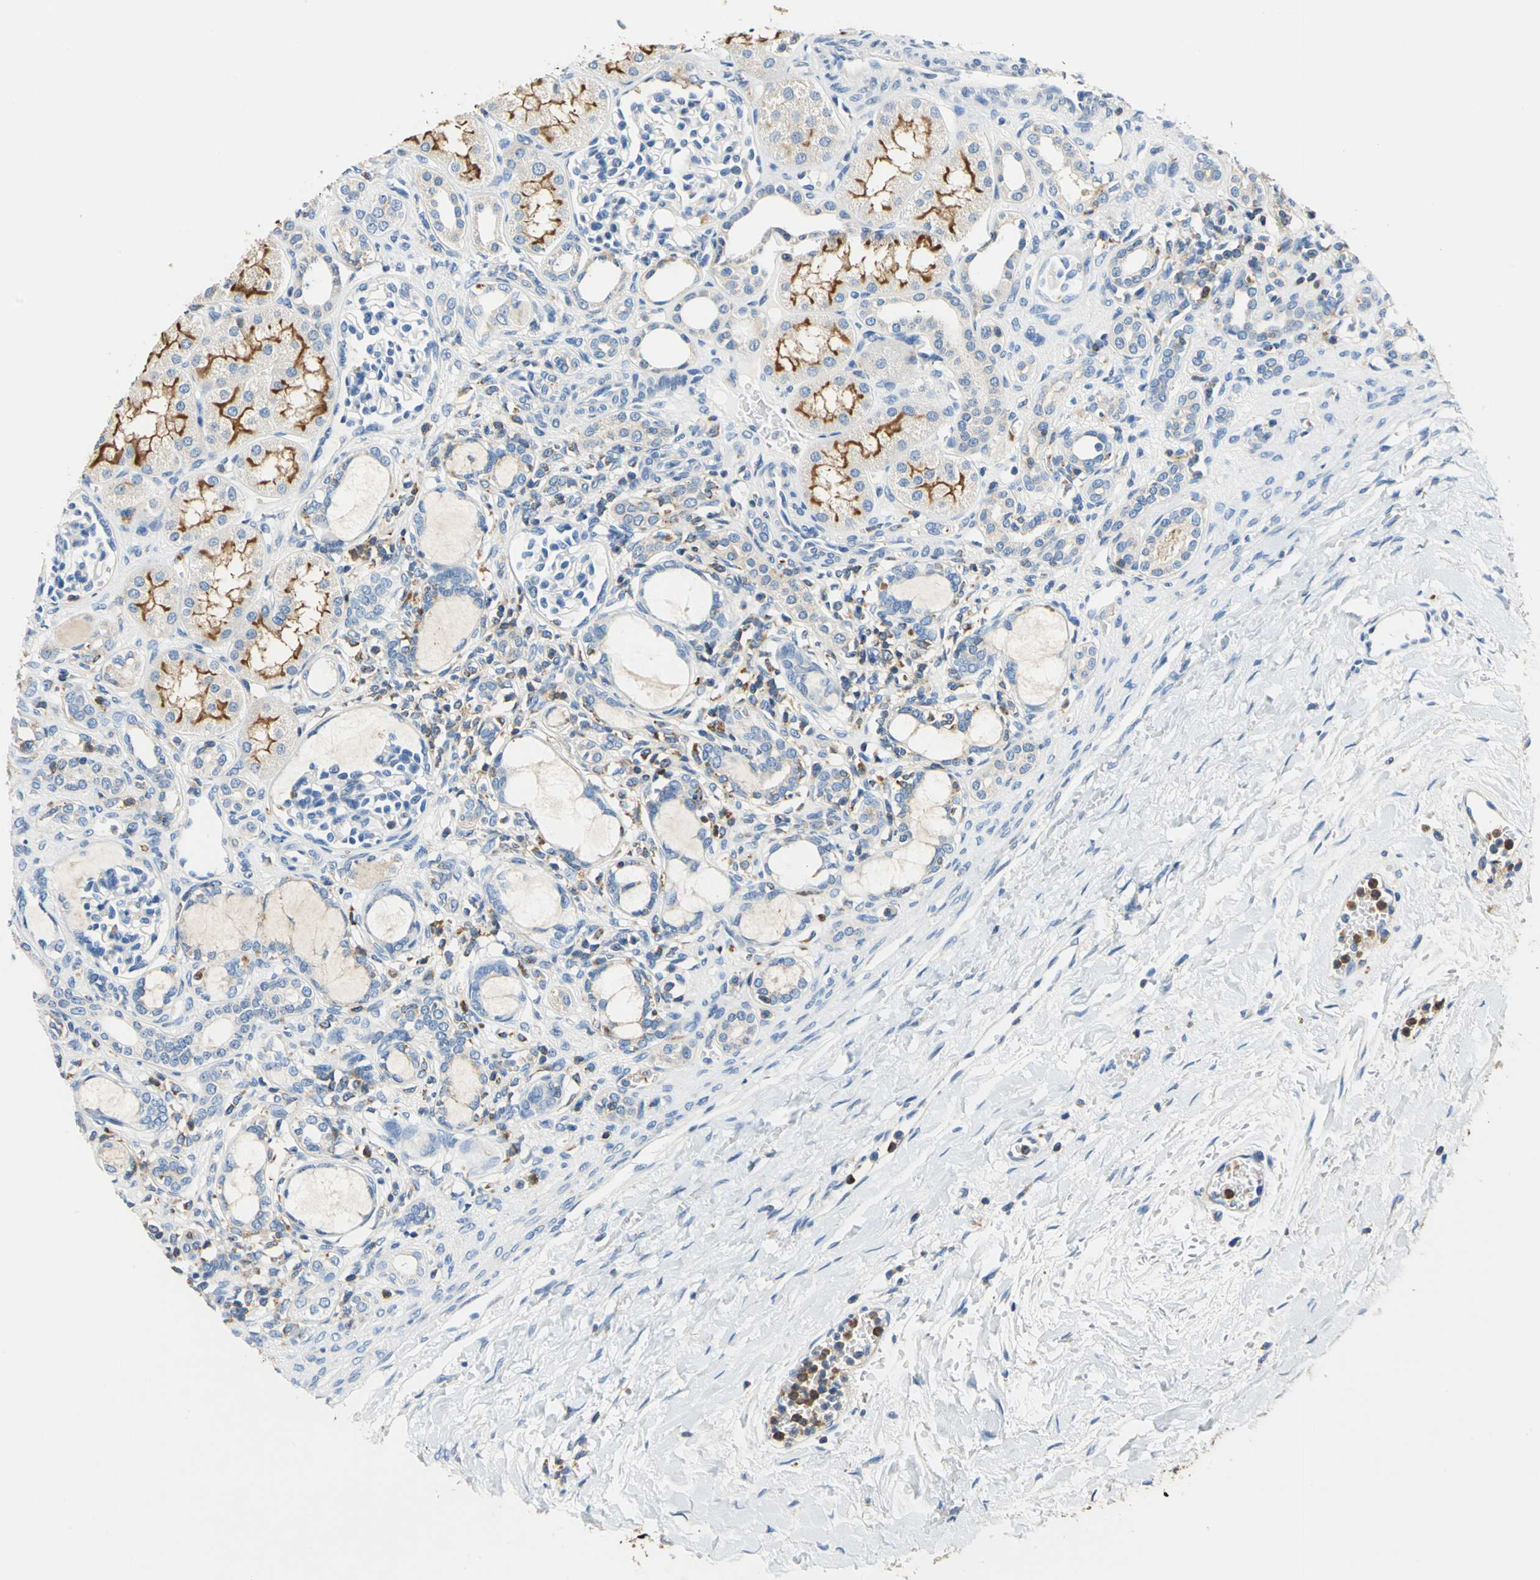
{"staining": {"intensity": "negative", "quantity": "none", "location": "none"}, "tissue": "kidney", "cell_type": "Cells in glomeruli", "image_type": "normal", "snomed": [{"axis": "morphology", "description": "Normal tissue, NOS"}, {"axis": "topography", "description": "Kidney"}], "caption": "Immunohistochemistry (IHC) of normal kidney reveals no expression in cells in glomeruli. Nuclei are stained in blue.", "gene": "SEPTIN11", "patient": {"sex": "male", "age": 7}}